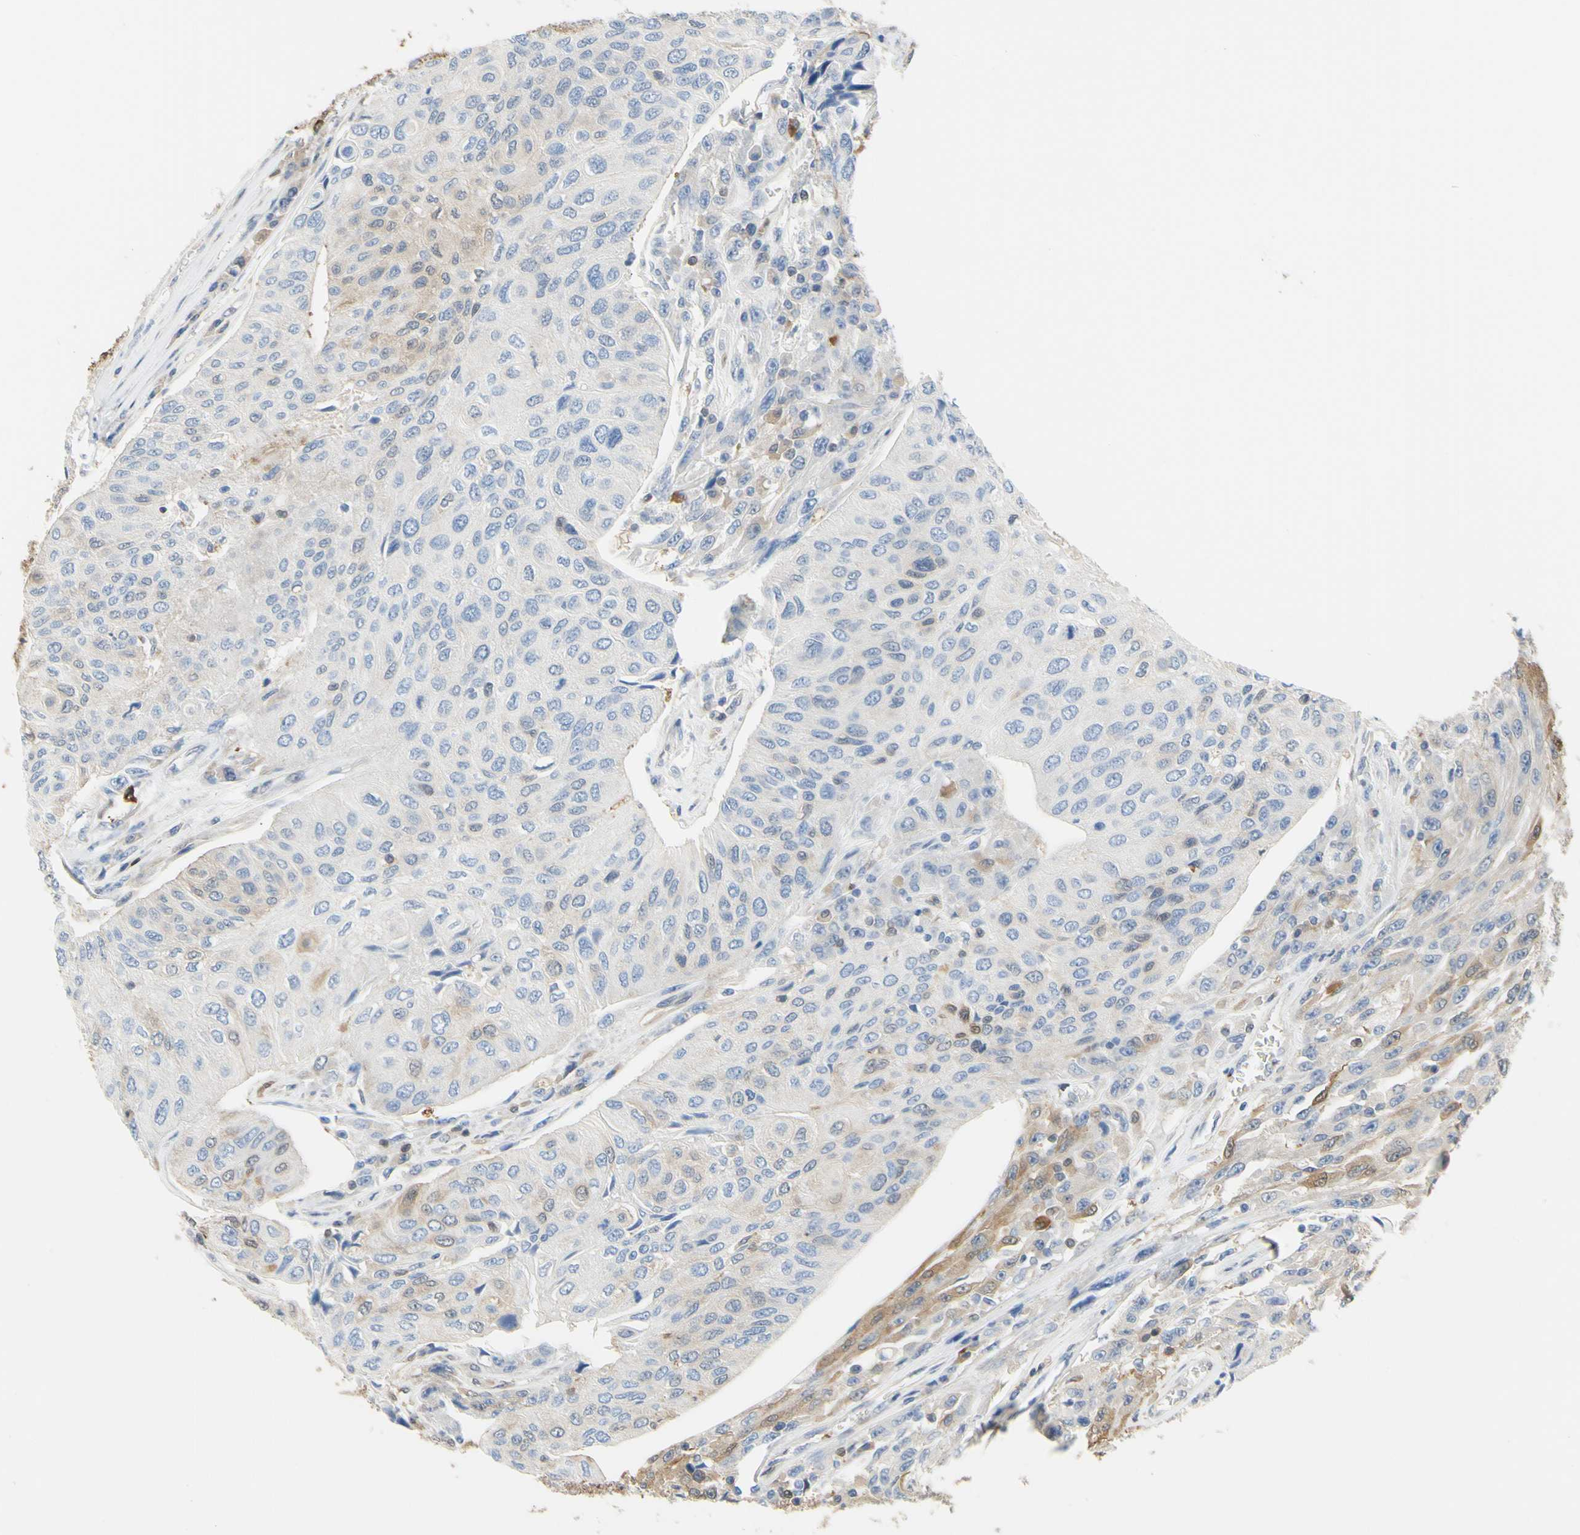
{"staining": {"intensity": "moderate", "quantity": "25%-75%", "location": "cytoplasmic/membranous"}, "tissue": "urothelial cancer", "cell_type": "Tumor cells", "image_type": "cancer", "snomed": [{"axis": "morphology", "description": "Urothelial carcinoma, High grade"}, {"axis": "topography", "description": "Urinary bladder"}], "caption": "This image reveals IHC staining of high-grade urothelial carcinoma, with medium moderate cytoplasmic/membranous staining in about 25%-75% of tumor cells.", "gene": "UPK3B", "patient": {"sex": "male", "age": 66}}